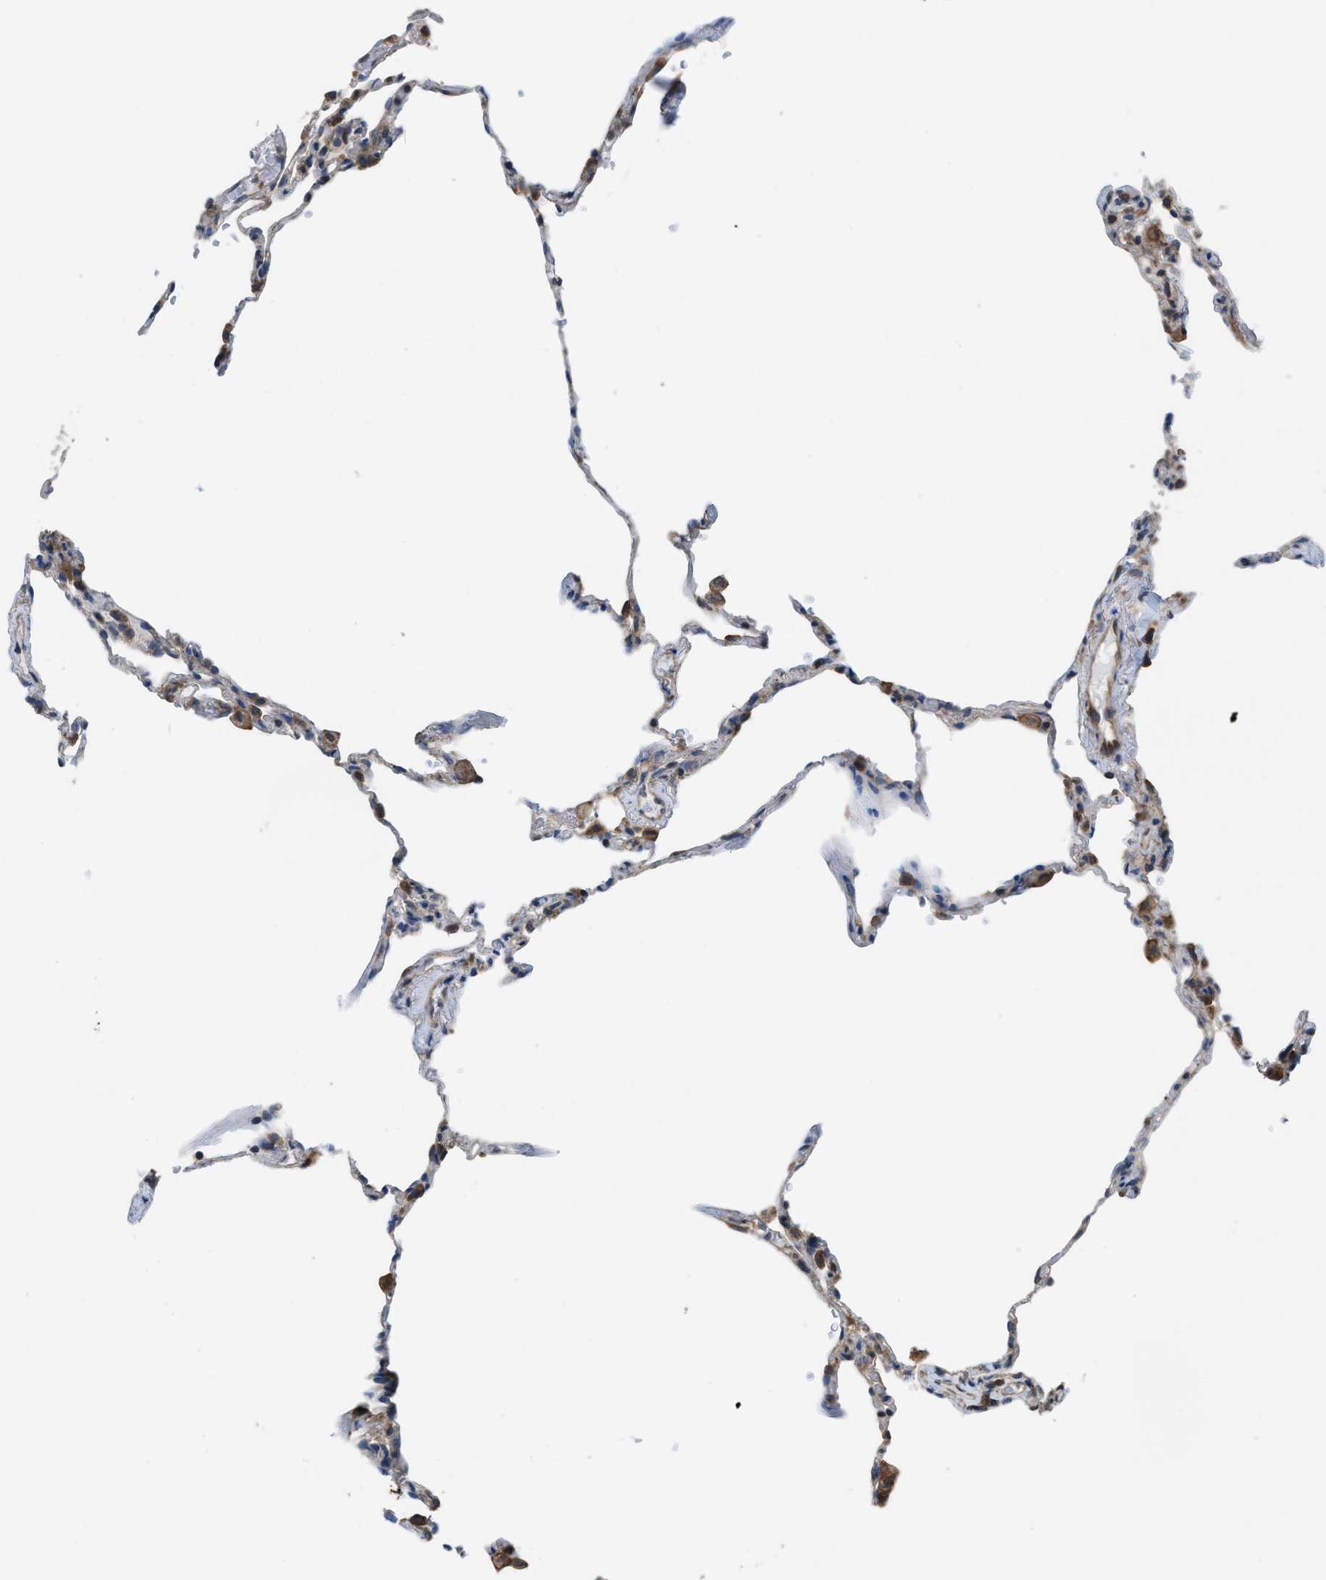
{"staining": {"intensity": "negative", "quantity": "none", "location": "none"}, "tissue": "lung", "cell_type": "Alveolar cells", "image_type": "normal", "snomed": [{"axis": "morphology", "description": "Normal tissue, NOS"}, {"axis": "topography", "description": "Lung"}], "caption": "Protein analysis of unremarkable lung reveals no significant expression in alveolar cells. (DAB immunohistochemistry (IHC) with hematoxylin counter stain).", "gene": "PLAA", "patient": {"sex": "male", "age": 59}}